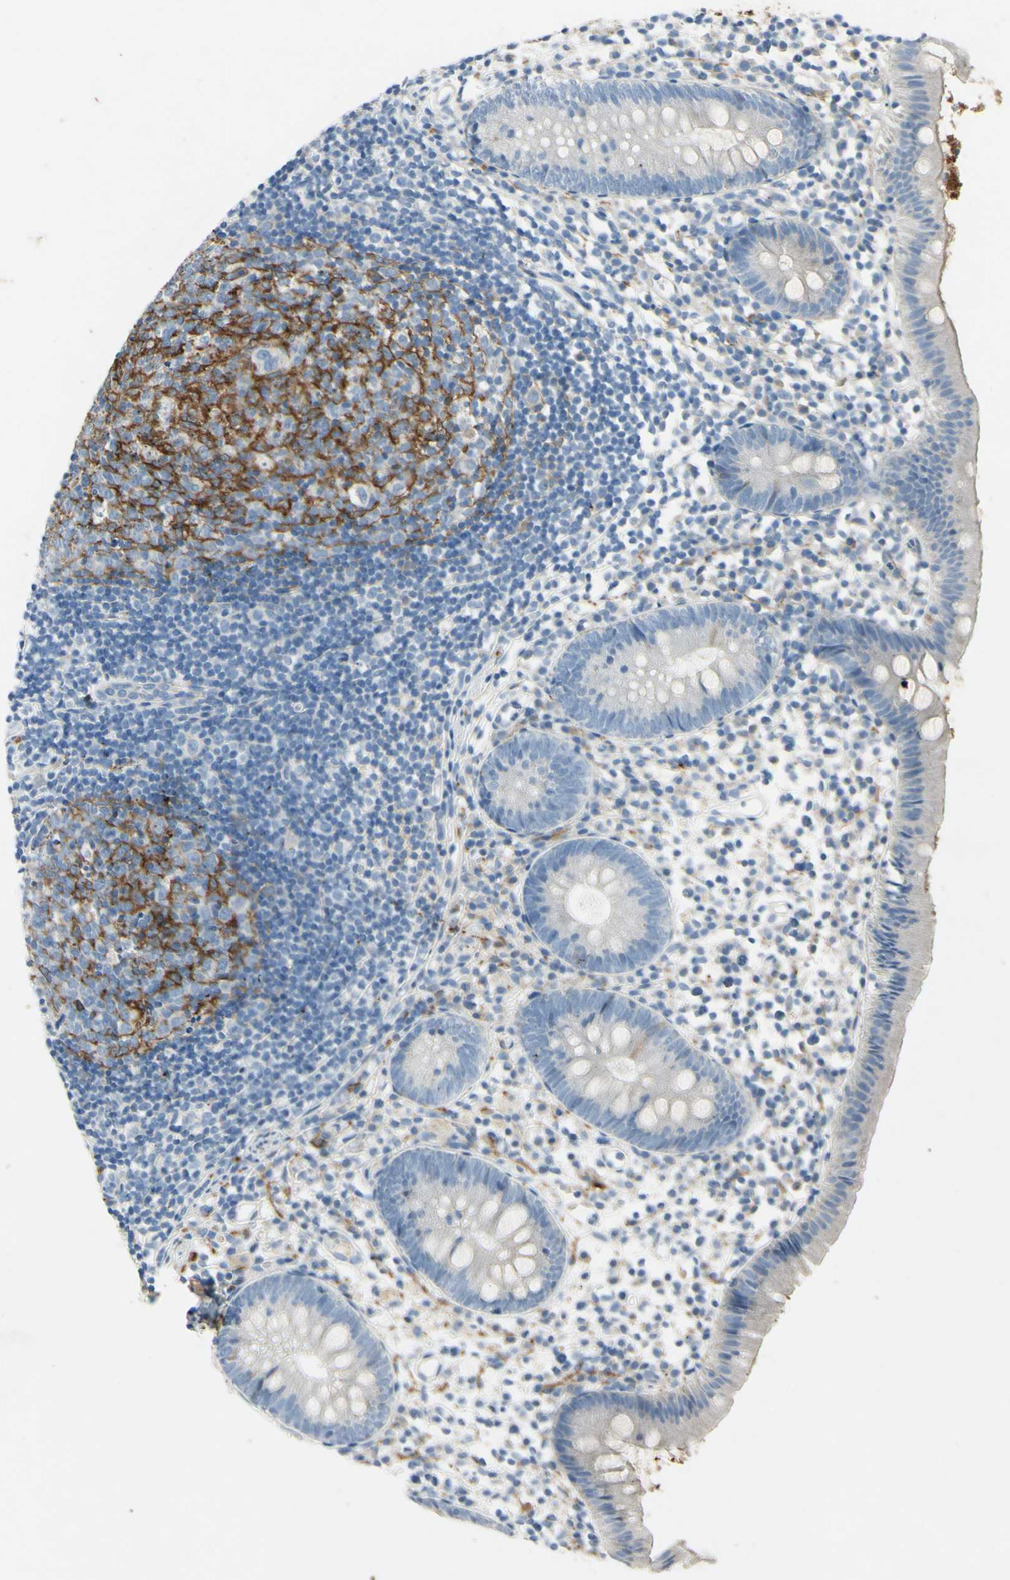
{"staining": {"intensity": "moderate", "quantity": "<25%", "location": "cytoplasmic/membranous"}, "tissue": "appendix", "cell_type": "Glandular cells", "image_type": "normal", "snomed": [{"axis": "morphology", "description": "Normal tissue, NOS"}, {"axis": "topography", "description": "Appendix"}], "caption": "Protein expression analysis of normal appendix reveals moderate cytoplasmic/membranous expression in about <25% of glandular cells. Nuclei are stained in blue.", "gene": "SNAP91", "patient": {"sex": "female", "age": 20}}